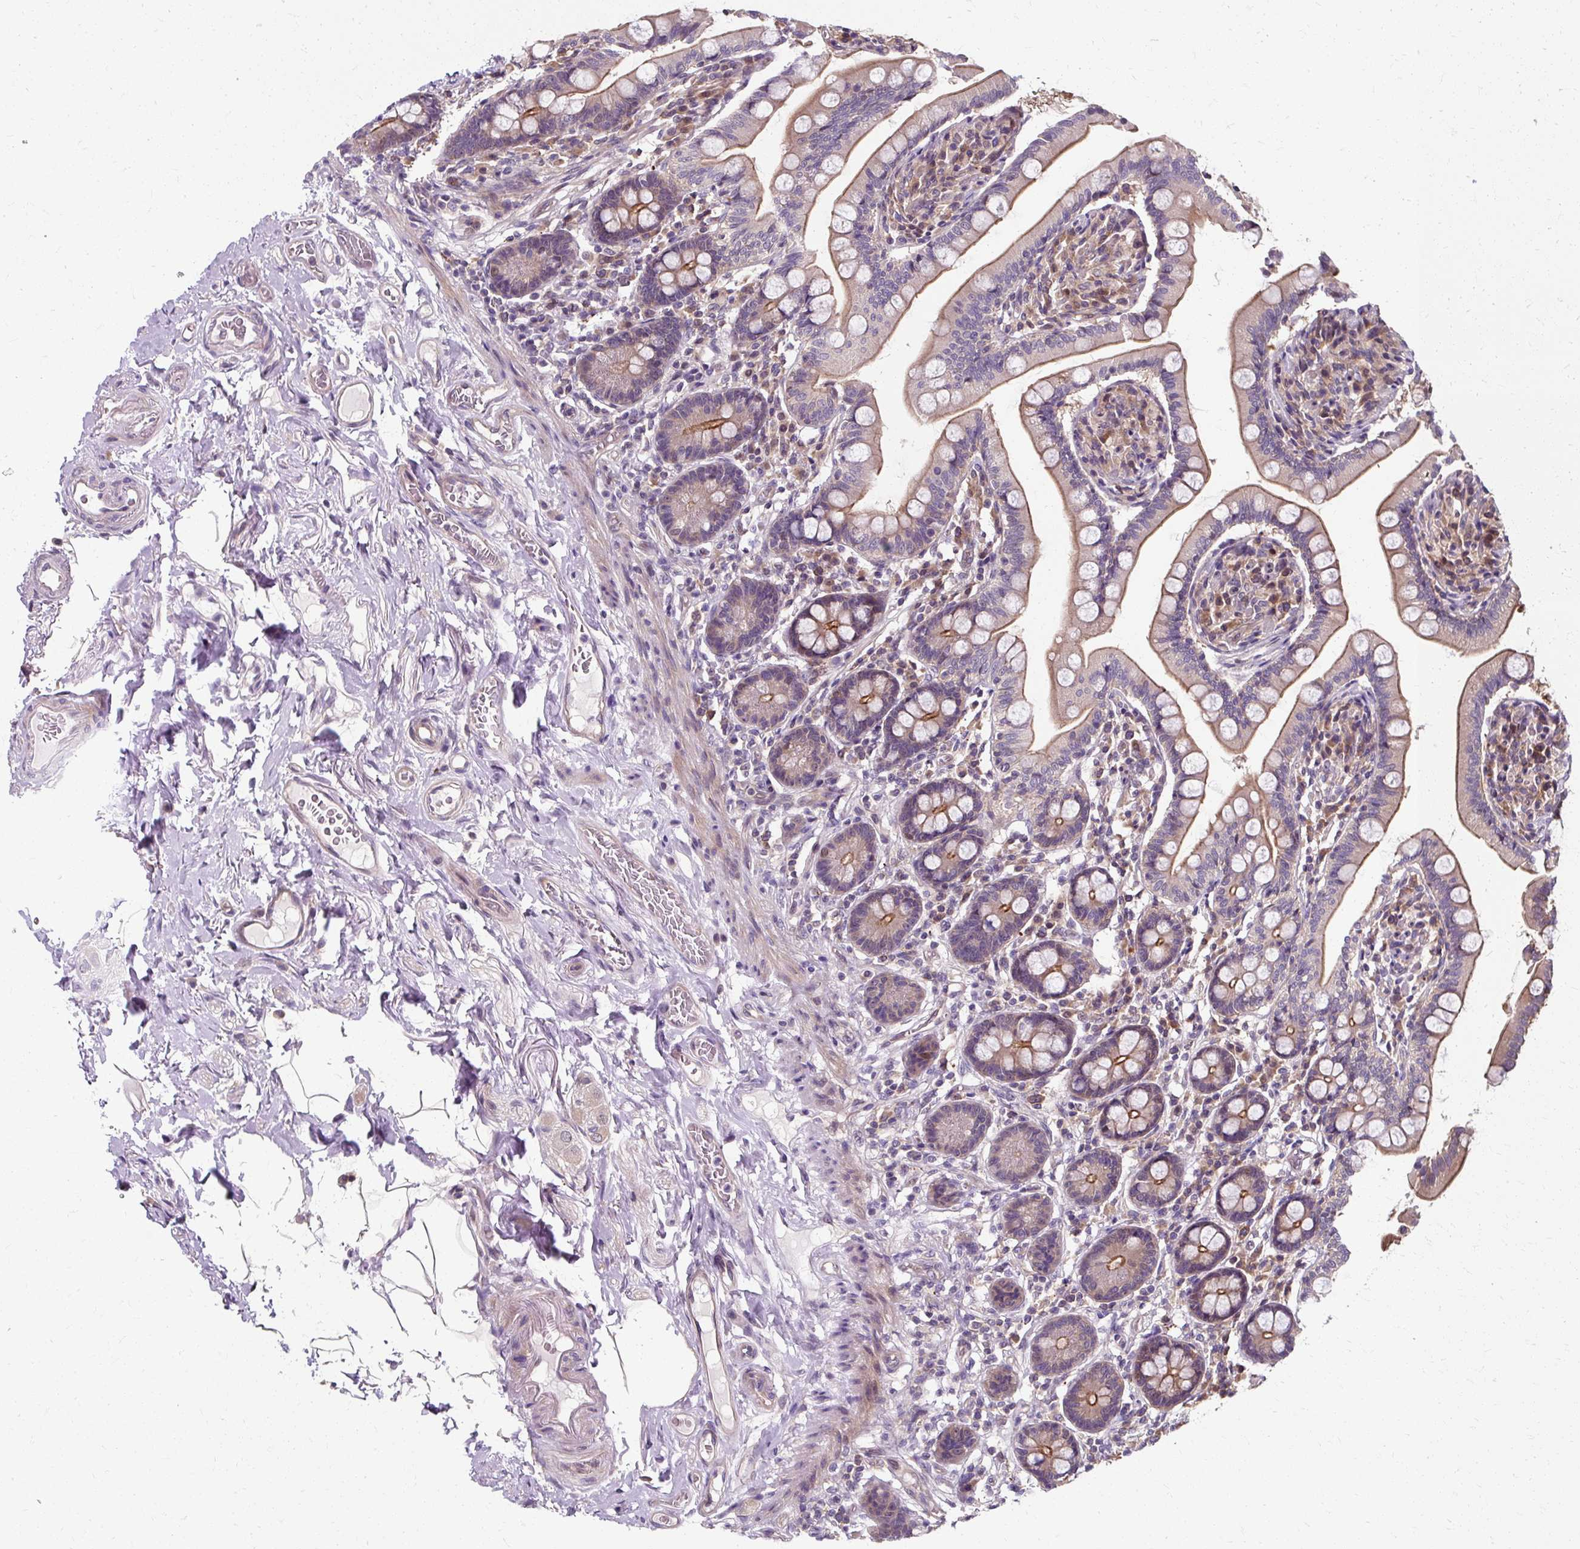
{"staining": {"intensity": "moderate", "quantity": ">75%", "location": "cytoplasmic/membranous"}, "tissue": "small intestine", "cell_type": "Glandular cells", "image_type": "normal", "snomed": [{"axis": "morphology", "description": "Normal tissue, NOS"}, {"axis": "topography", "description": "Small intestine"}], "caption": "DAB immunohistochemical staining of benign human small intestine displays moderate cytoplasmic/membranous protein positivity in about >75% of glandular cells.", "gene": "ZNF555", "patient": {"sex": "female", "age": 64}}